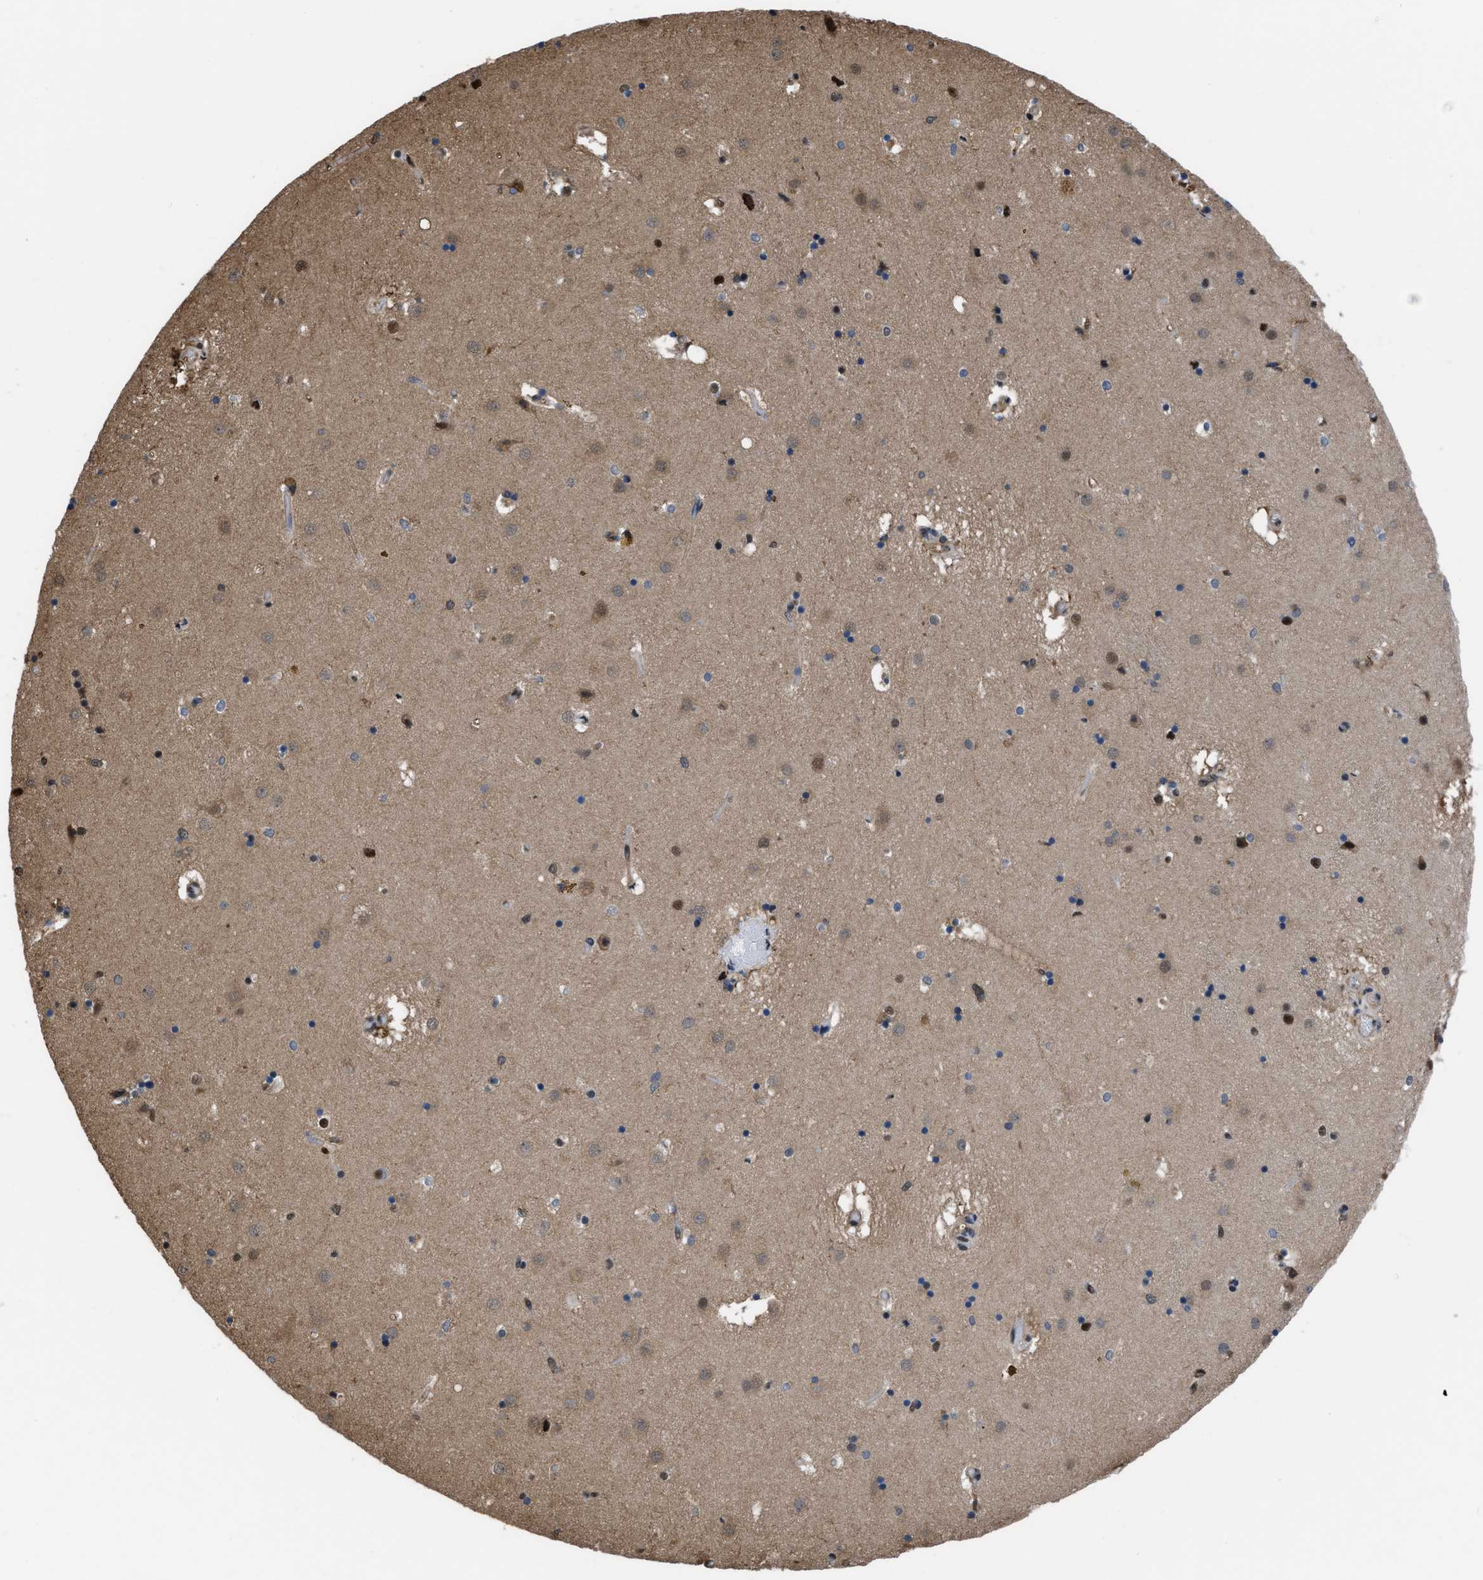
{"staining": {"intensity": "strong", "quantity": "25%-75%", "location": "nuclear"}, "tissue": "caudate", "cell_type": "Glial cells", "image_type": "normal", "snomed": [{"axis": "morphology", "description": "Normal tissue, NOS"}, {"axis": "topography", "description": "Lateral ventricle wall"}], "caption": "Immunohistochemistry (IHC) (DAB) staining of unremarkable caudate exhibits strong nuclear protein staining in about 25%-75% of glial cells.", "gene": "FNTA", "patient": {"sex": "male", "age": 70}}